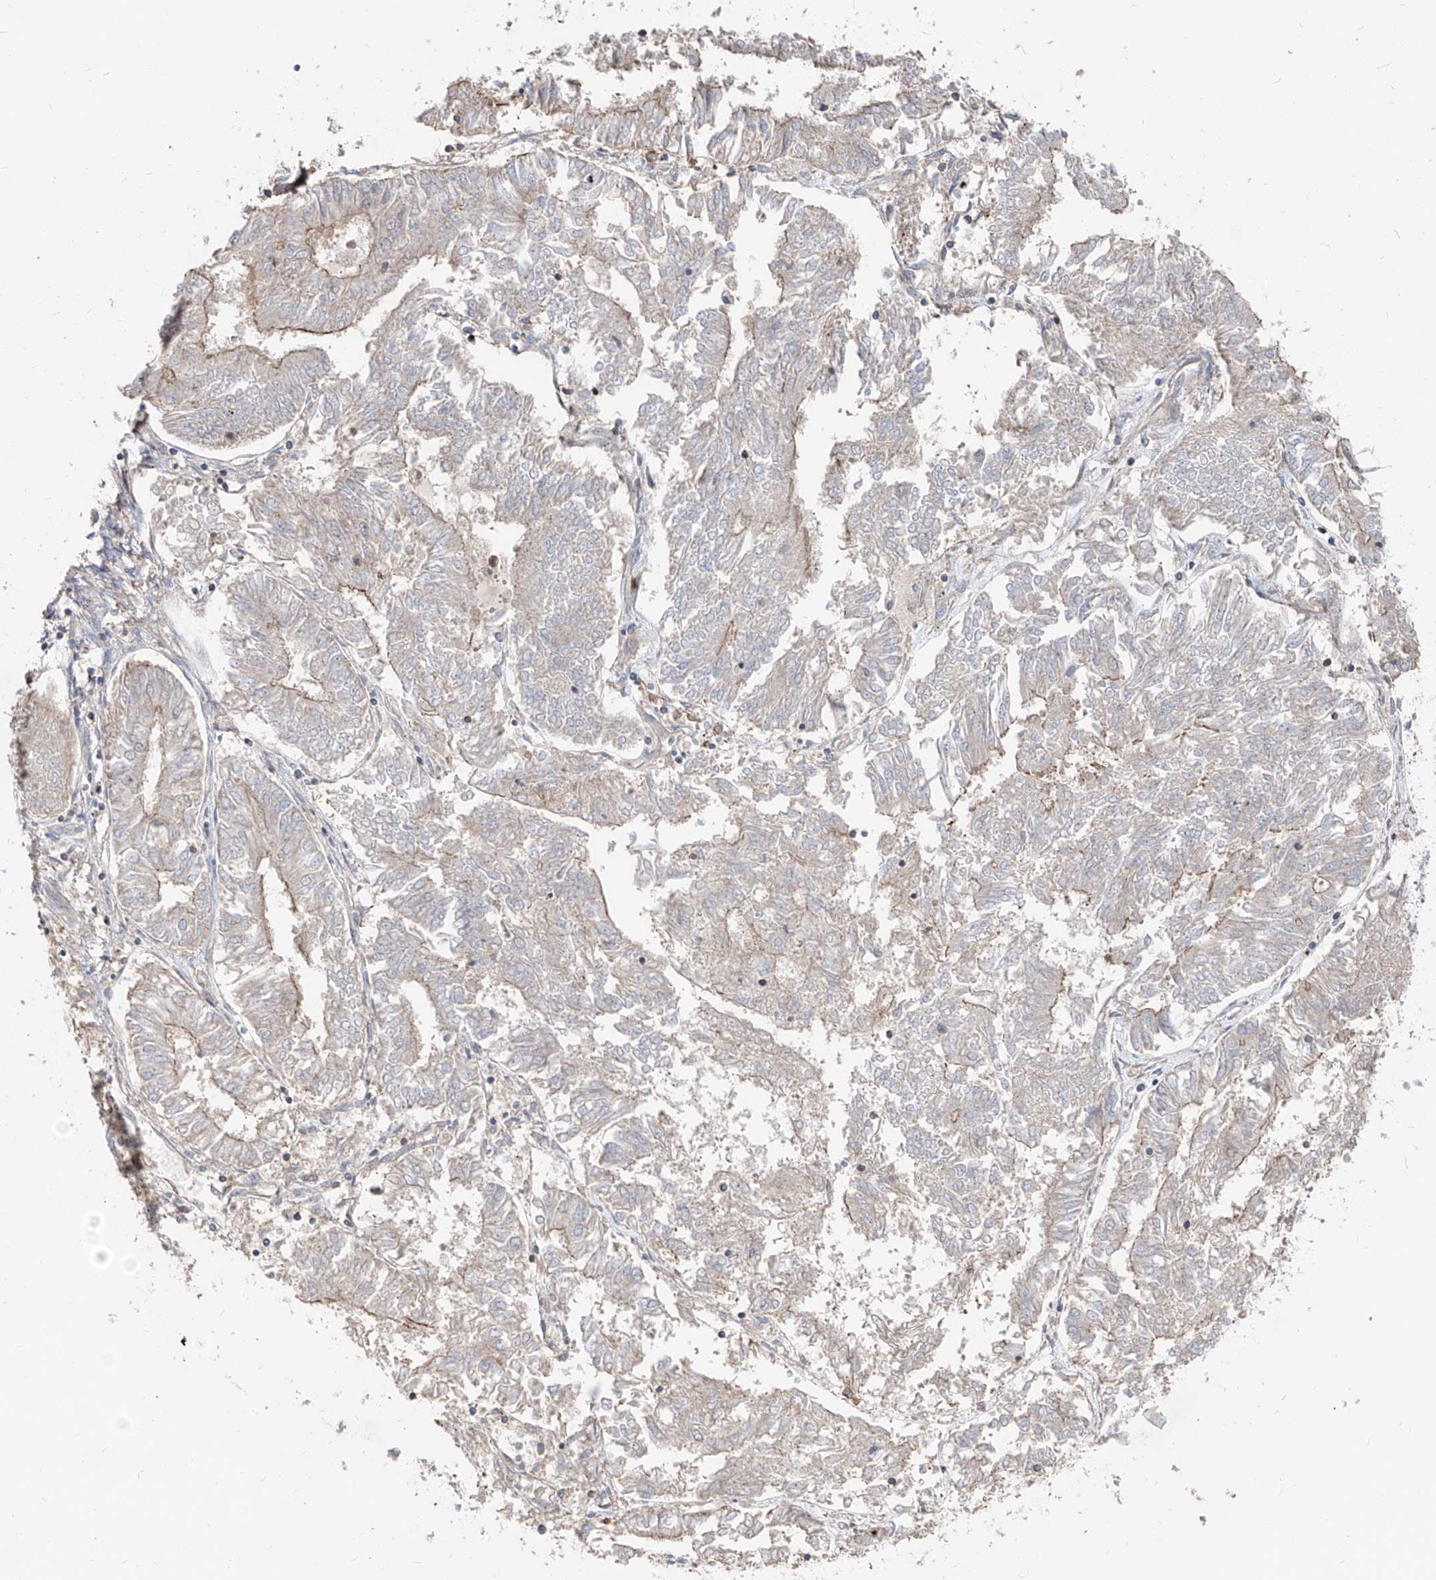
{"staining": {"intensity": "weak", "quantity": "25%-75%", "location": "cytoplasmic/membranous"}, "tissue": "endometrial cancer", "cell_type": "Tumor cells", "image_type": "cancer", "snomed": [{"axis": "morphology", "description": "Adenocarcinoma, NOS"}, {"axis": "topography", "description": "Endometrium"}], "caption": "Tumor cells exhibit low levels of weak cytoplasmic/membranous expression in approximately 25%-75% of cells in human adenocarcinoma (endometrial). The staining was performed using DAB (3,3'-diaminobenzidine) to visualize the protein expression in brown, while the nuclei were stained in blue with hematoxylin (Magnification: 20x).", "gene": "UFD1", "patient": {"sex": "female", "age": 58}}